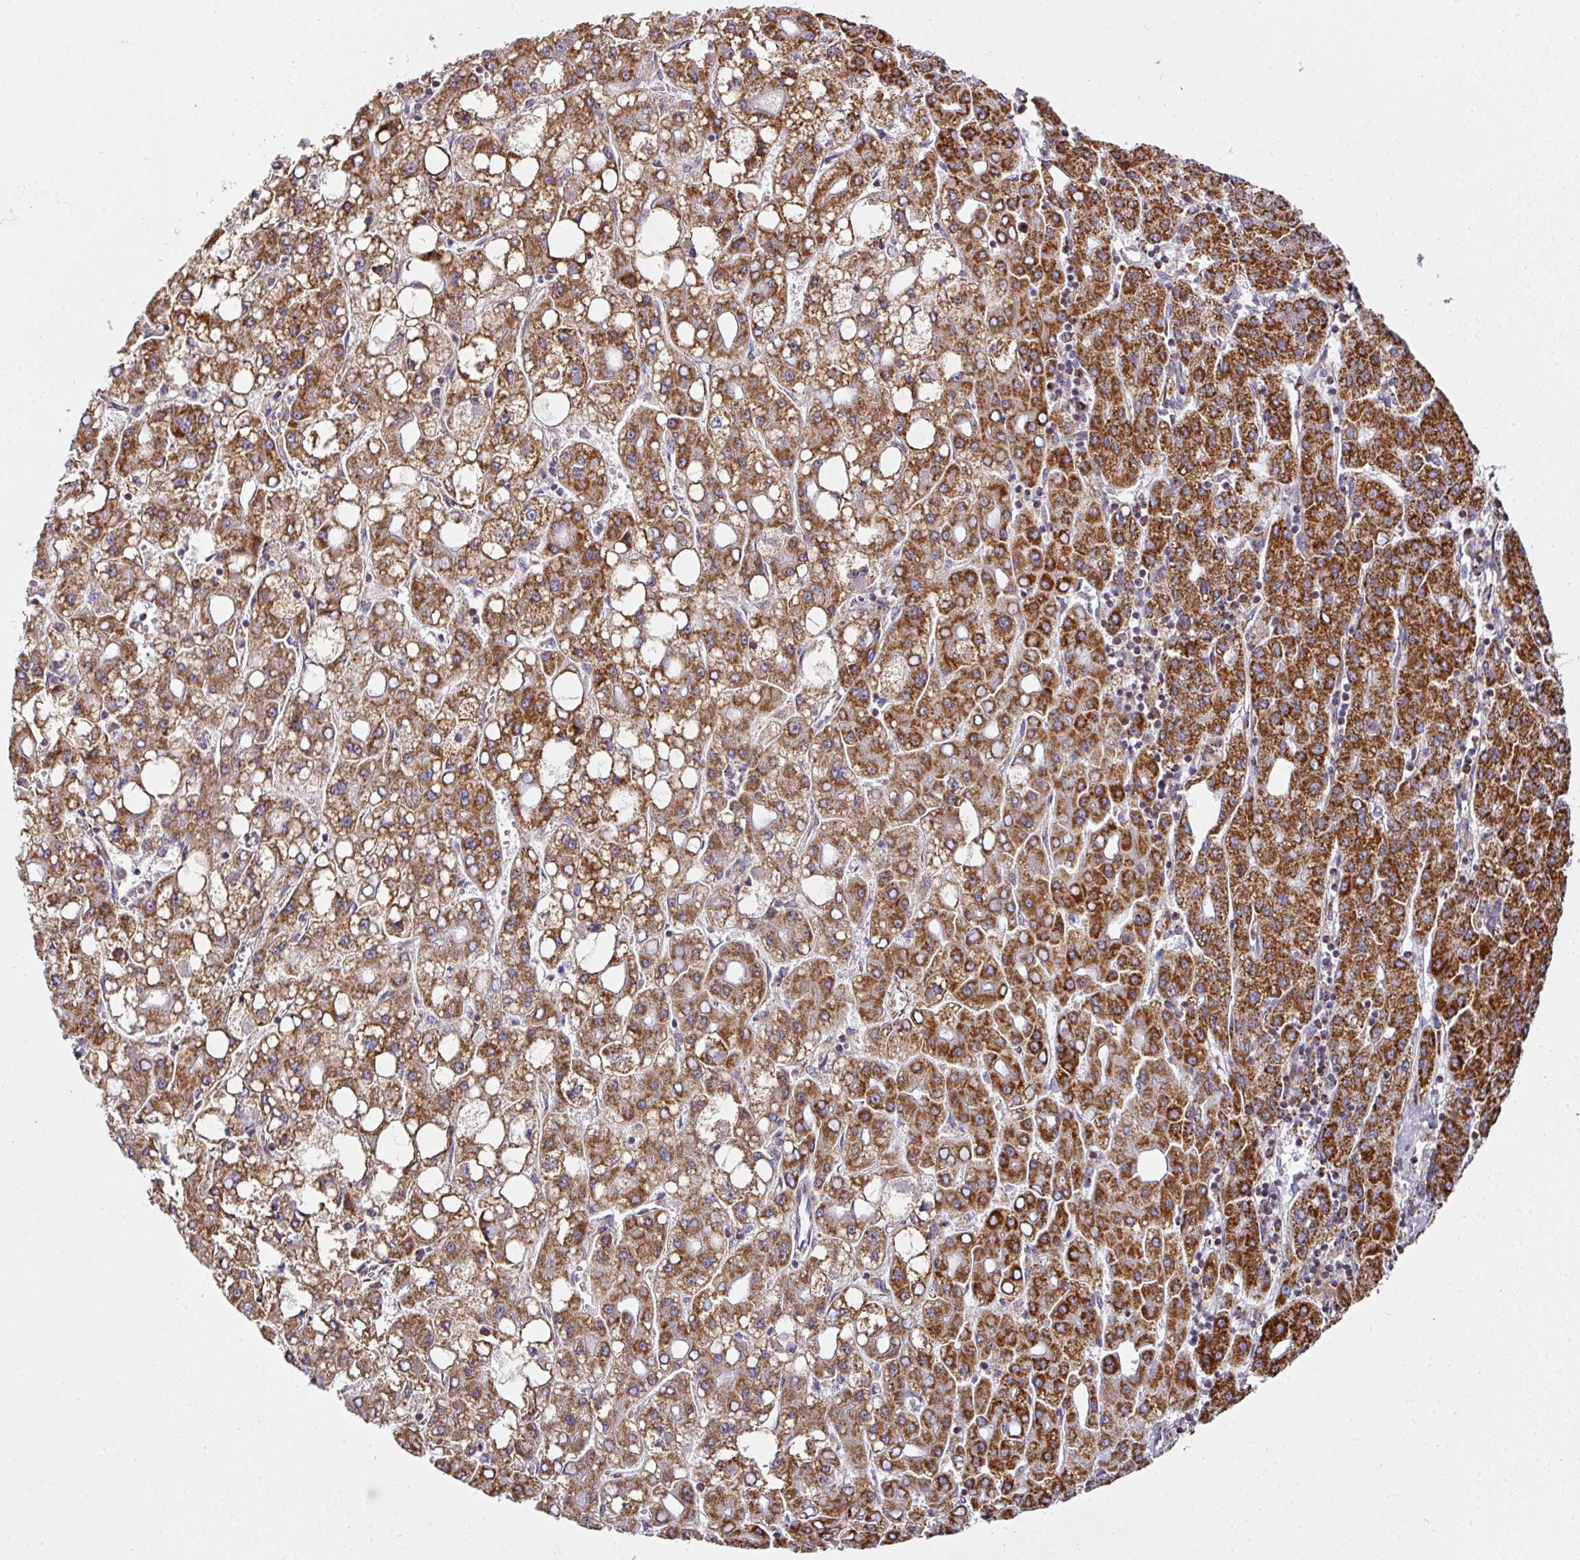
{"staining": {"intensity": "strong", "quantity": ">75%", "location": "cytoplasmic/membranous"}, "tissue": "liver cancer", "cell_type": "Tumor cells", "image_type": "cancer", "snomed": [{"axis": "morphology", "description": "Carcinoma, Hepatocellular, NOS"}, {"axis": "topography", "description": "Liver"}], "caption": "Liver cancer was stained to show a protein in brown. There is high levels of strong cytoplasmic/membranous expression in about >75% of tumor cells.", "gene": "UQCRFS1", "patient": {"sex": "male", "age": 65}}